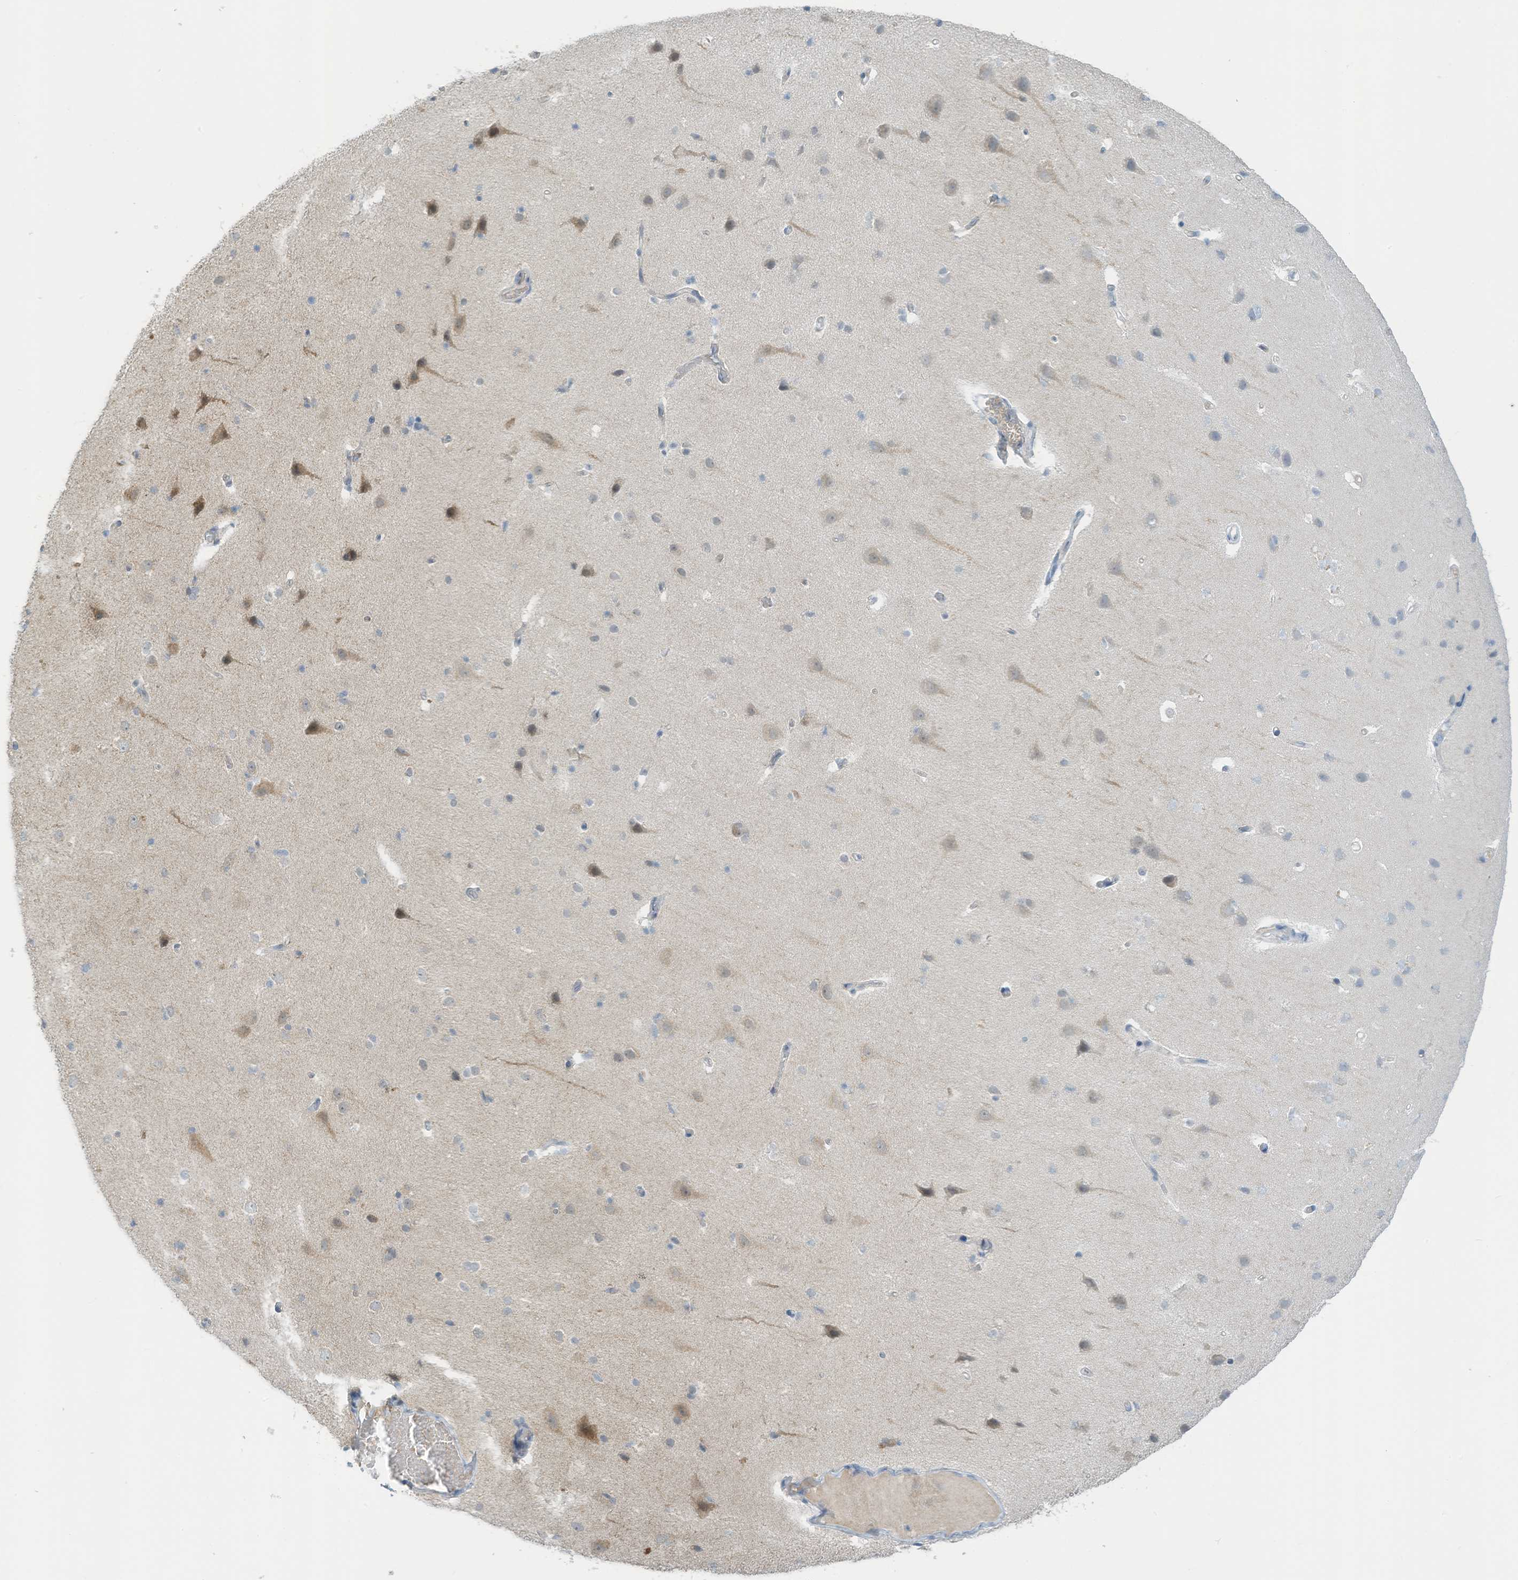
{"staining": {"intensity": "weak", "quantity": ">75%", "location": "cytoplasmic/membranous"}, "tissue": "cerebral cortex", "cell_type": "Endothelial cells", "image_type": "normal", "snomed": [{"axis": "morphology", "description": "Normal tissue, NOS"}, {"axis": "topography", "description": "Cerebral cortex"}], "caption": "IHC (DAB (3,3'-diaminobenzidine)) staining of unremarkable cerebral cortex displays weak cytoplasmic/membranous protein positivity in about >75% of endothelial cells. IHC stains the protein of interest in brown and the nuclei are stained blue.", "gene": "PARVG", "patient": {"sex": "male", "age": 34}}